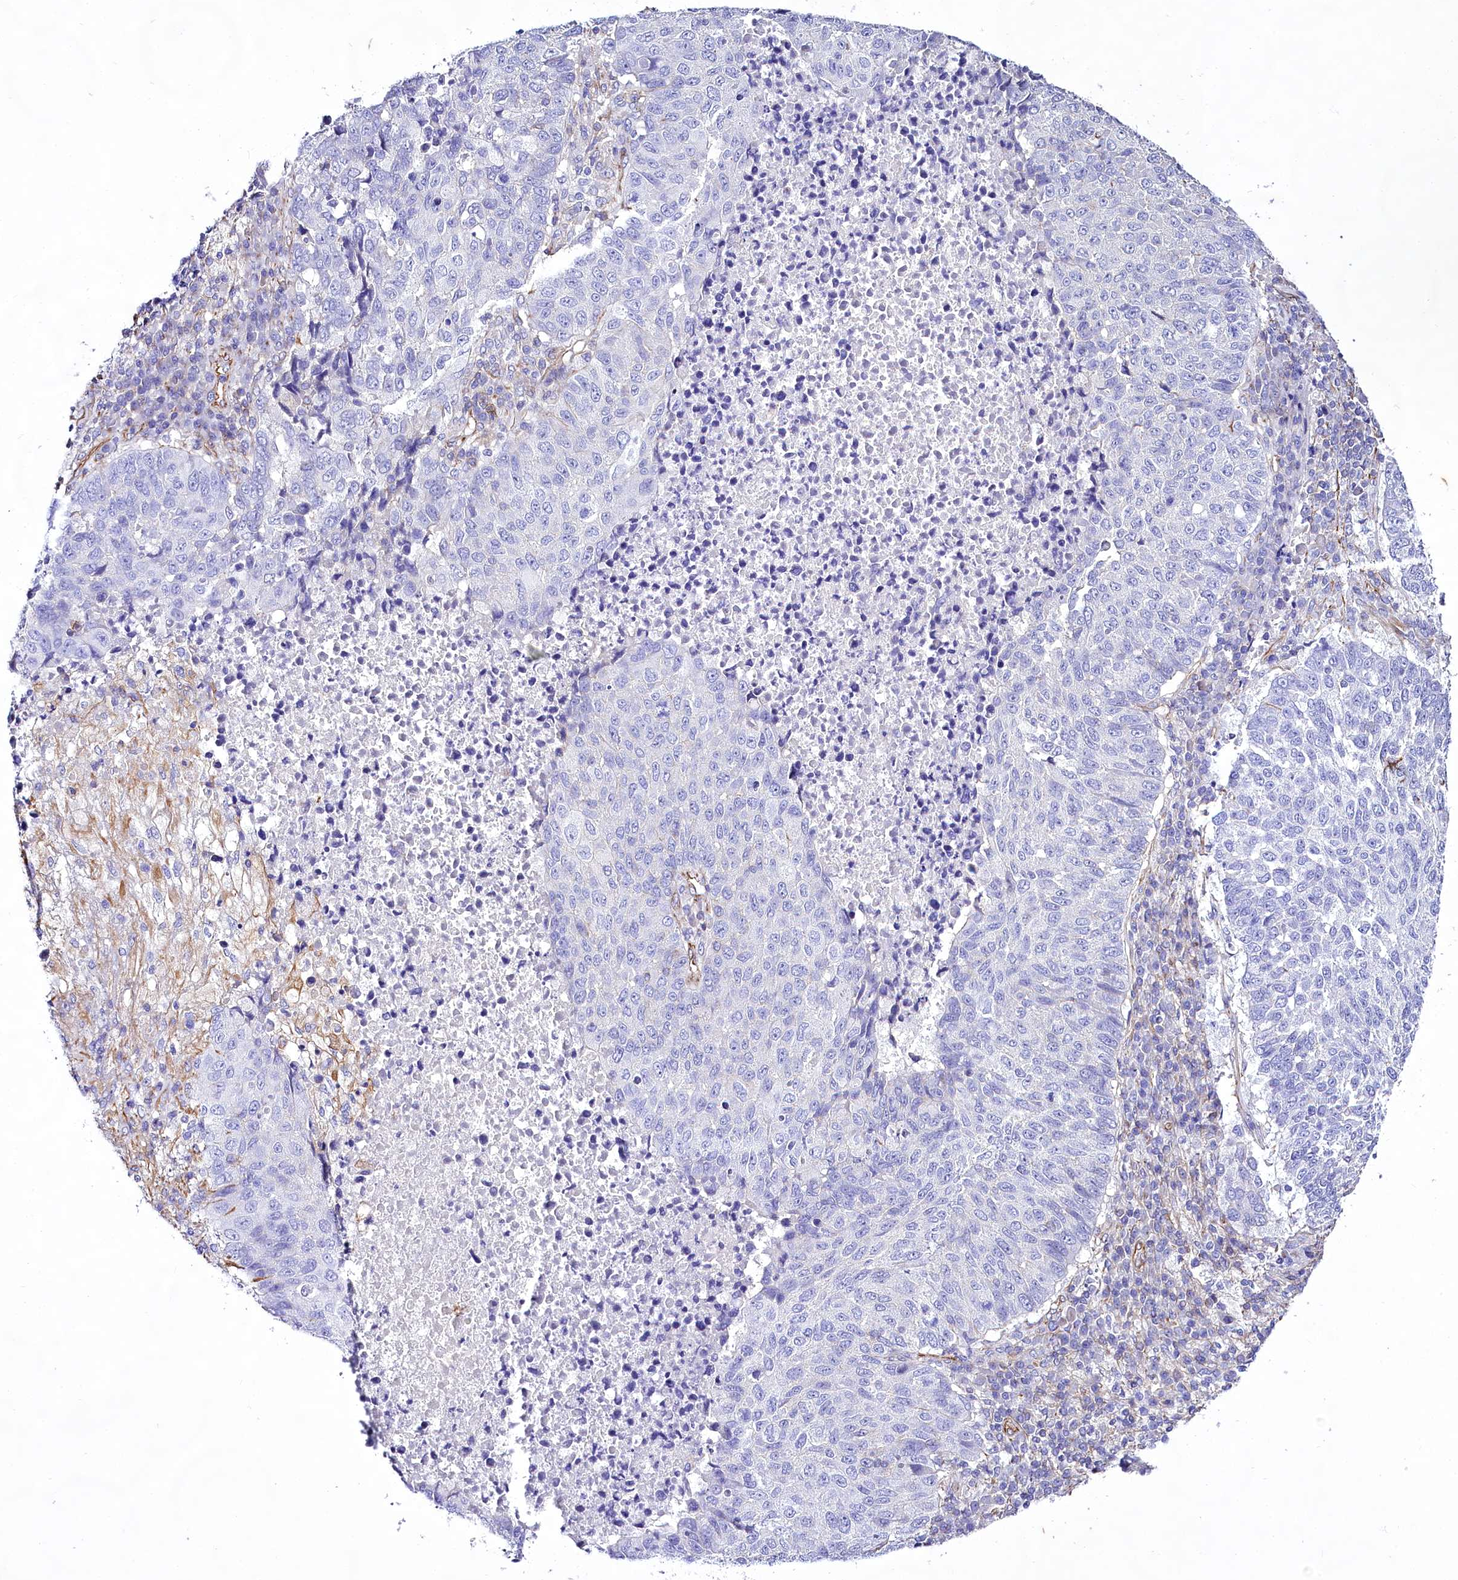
{"staining": {"intensity": "negative", "quantity": "none", "location": "none"}, "tissue": "lung cancer", "cell_type": "Tumor cells", "image_type": "cancer", "snomed": [{"axis": "morphology", "description": "Squamous cell carcinoma, NOS"}, {"axis": "topography", "description": "Lung"}], "caption": "Immunohistochemical staining of human lung cancer shows no significant staining in tumor cells.", "gene": "CD99", "patient": {"sex": "male", "age": 73}}